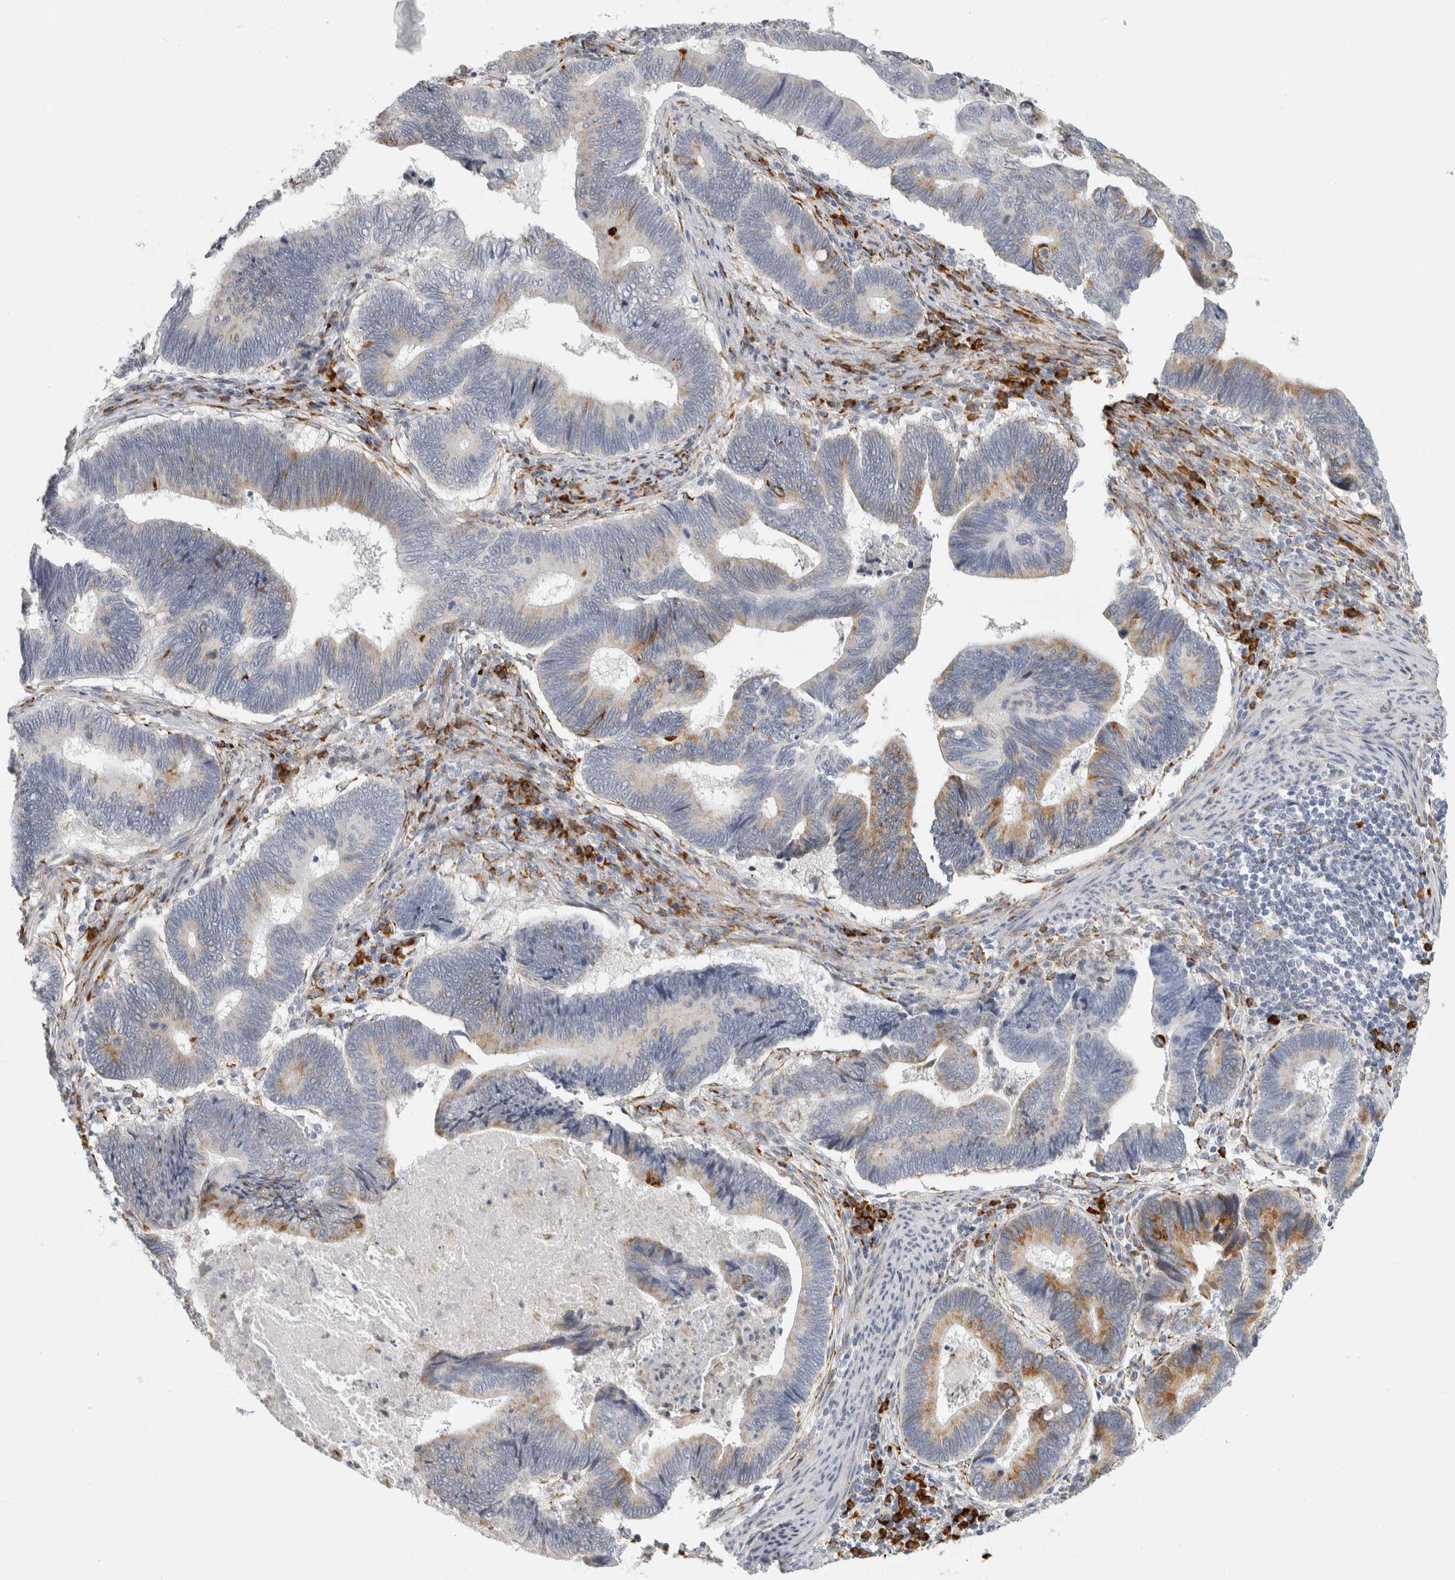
{"staining": {"intensity": "moderate", "quantity": "<25%", "location": "cytoplasmic/membranous"}, "tissue": "pancreatic cancer", "cell_type": "Tumor cells", "image_type": "cancer", "snomed": [{"axis": "morphology", "description": "Adenocarcinoma, NOS"}, {"axis": "topography", "description": "Pancreas"}], "caption": "Protein expression analysis of adenocarcinoma (pancreatic) exhibits moderate cytoplasmic/membranous expression in approximately <25% of tumor cells.", "gene": "OSTN", "patient": {"sex": "female", "age": 70}}